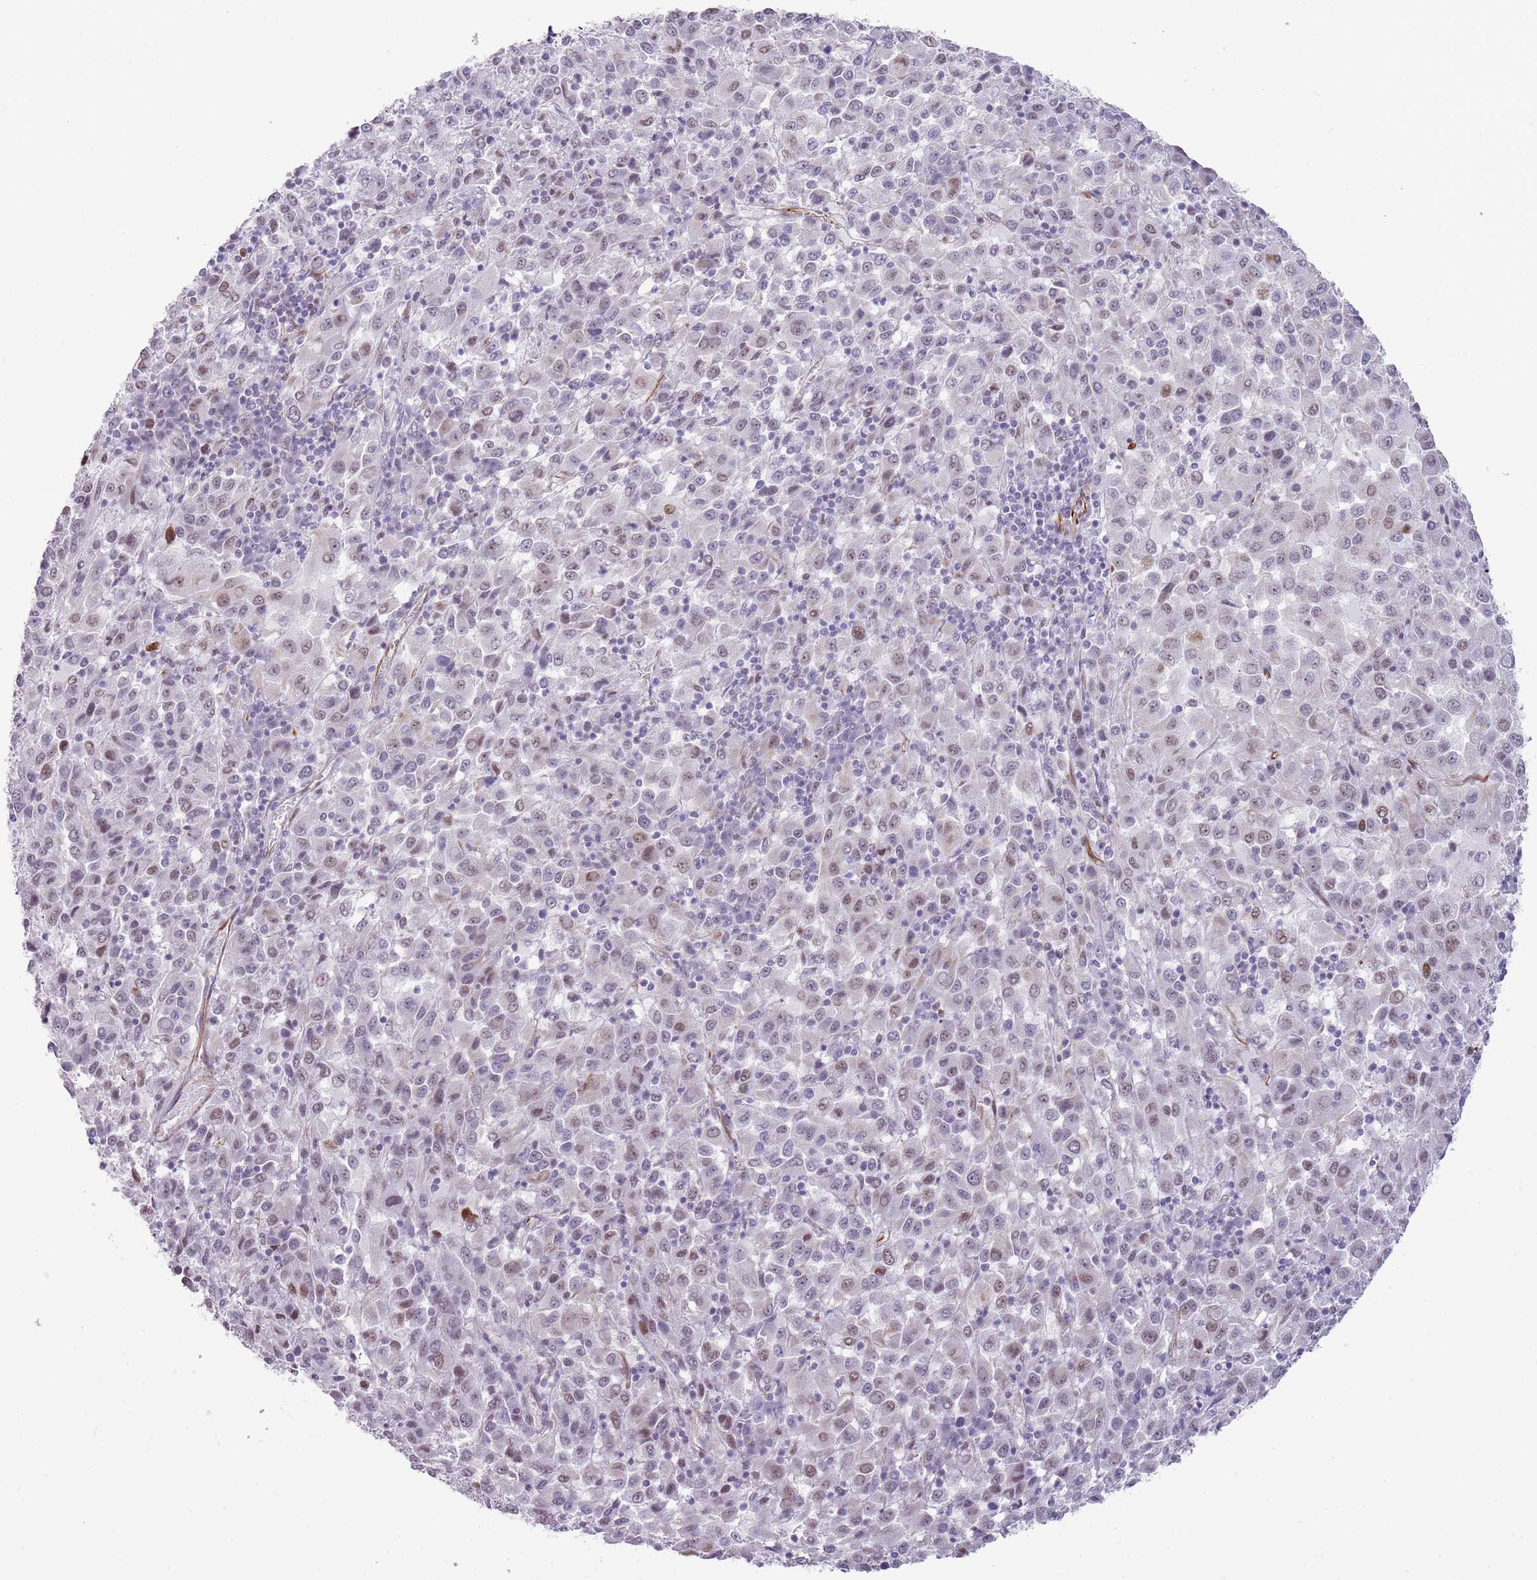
{"staining": {"intensity": "weak", "quantity": "25%-75%", "location": "nuclear"}, "tissue": "melanoma", "cell_type": "Tumor cells", "image_type": "cancer", "snomed": [{"axis": "morphology", "description": "Malignant melanoma, Metastatic site"}, {"axis": "topography", "description": "Lung"}], "caption": "Immunohistochemical staining of melanoma exhibits weak nuclear protein expression in approximately 25%-75% of tumor cells.", "gene": "NBPF3", "patient": {"sex": "male", "age": 64}}